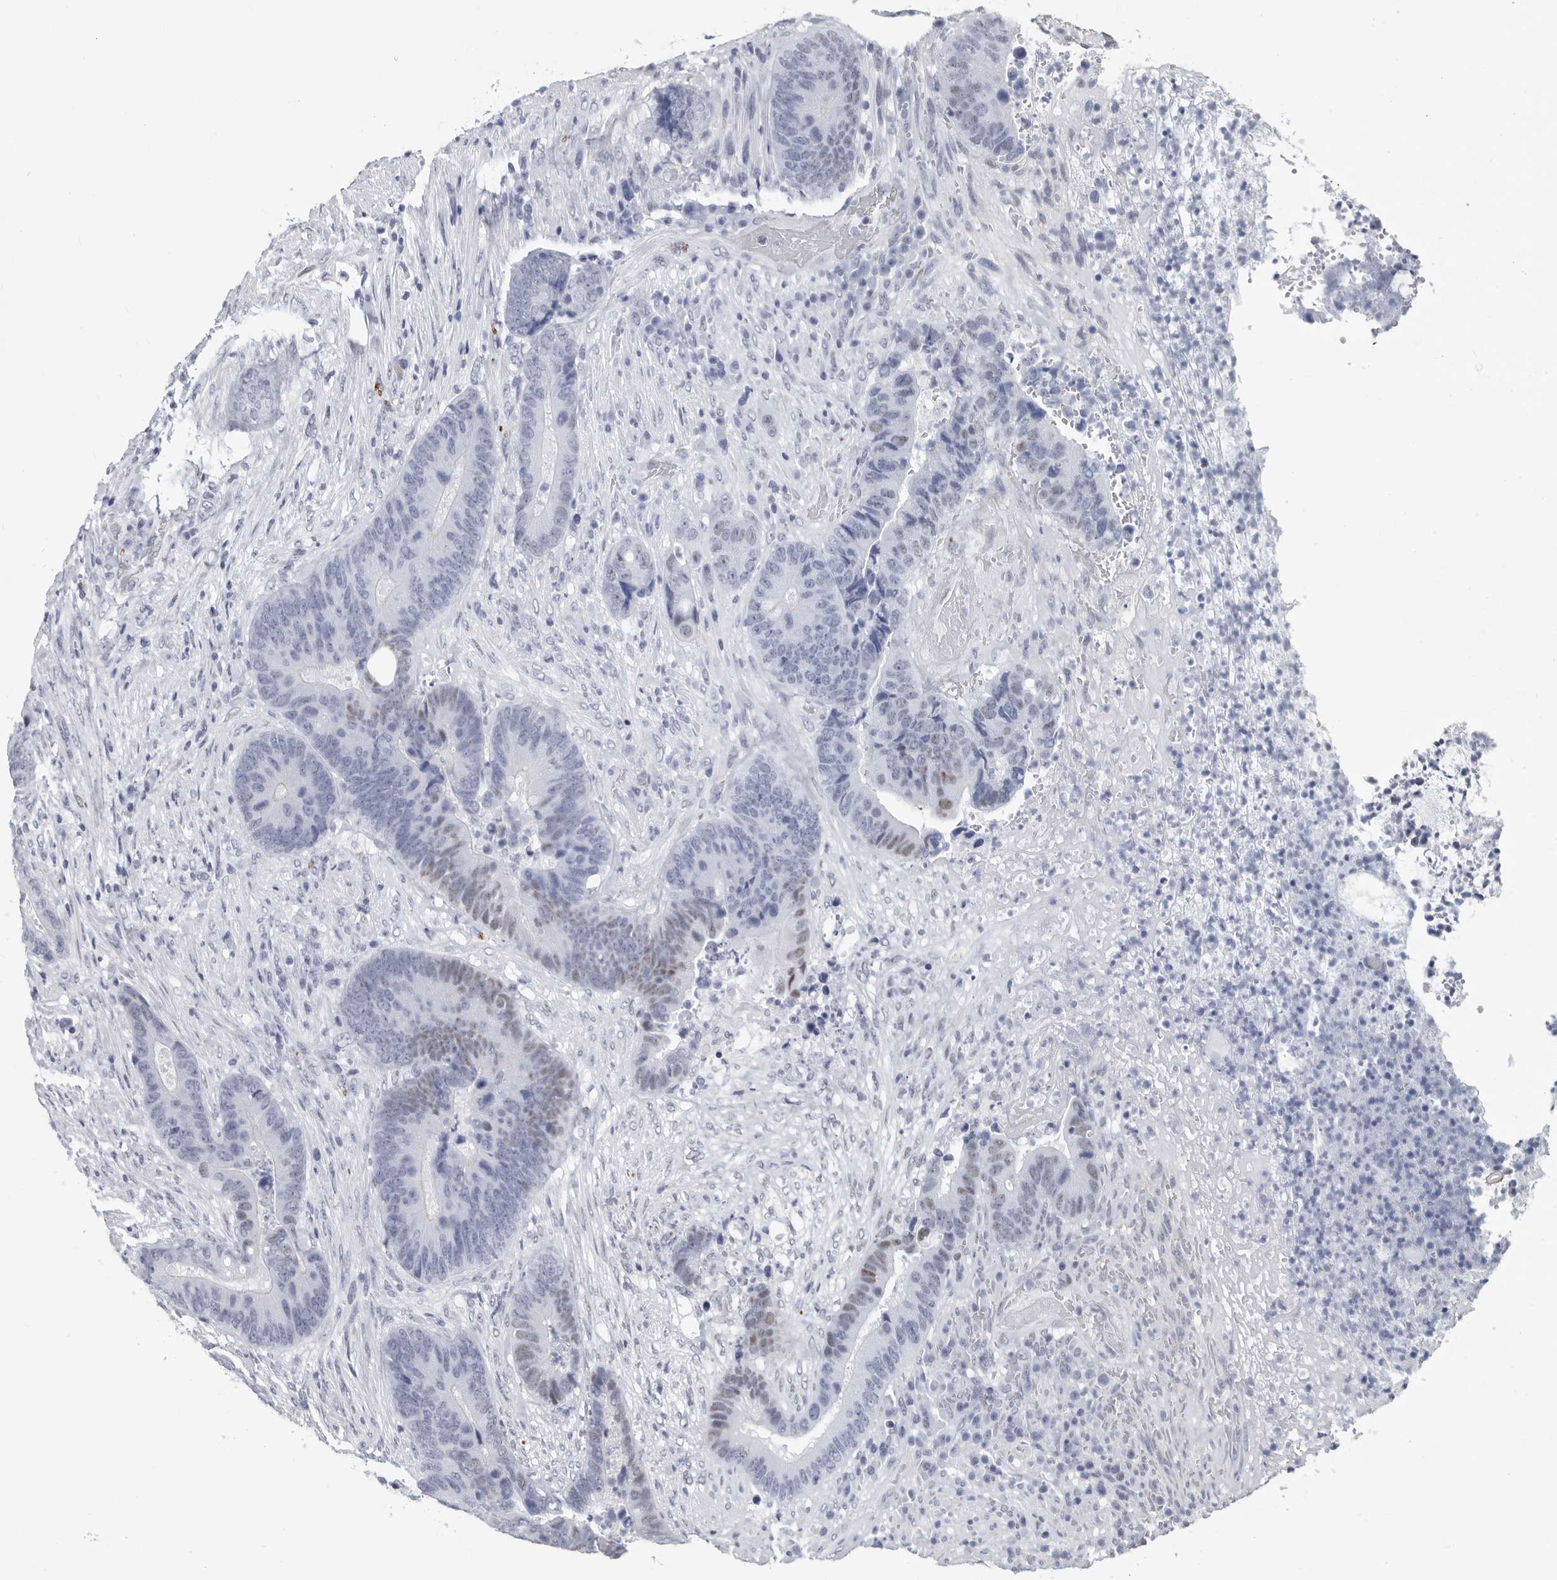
{"staining": {"intensity": "moderate", "quantity": "<25%", "location": "nuclear"}, "tissue": "colorectal cancer", "cell_type": "Tumor cells", "image_type": "cancer", "snomed": [{"axis": "morphology", "description": "Adenocarcinoma, NOS"}, {"axis": "topography", "description": "Rectum"}], "caption": "This is a photomicrograph of immunohistochemistry staining of colorectal cancer (adenocarcinoma), which shows moderate staining in the nuclear of tumor cells.", "gene": "WRAP73", "patient": {"sex": "female", "age": 89}}